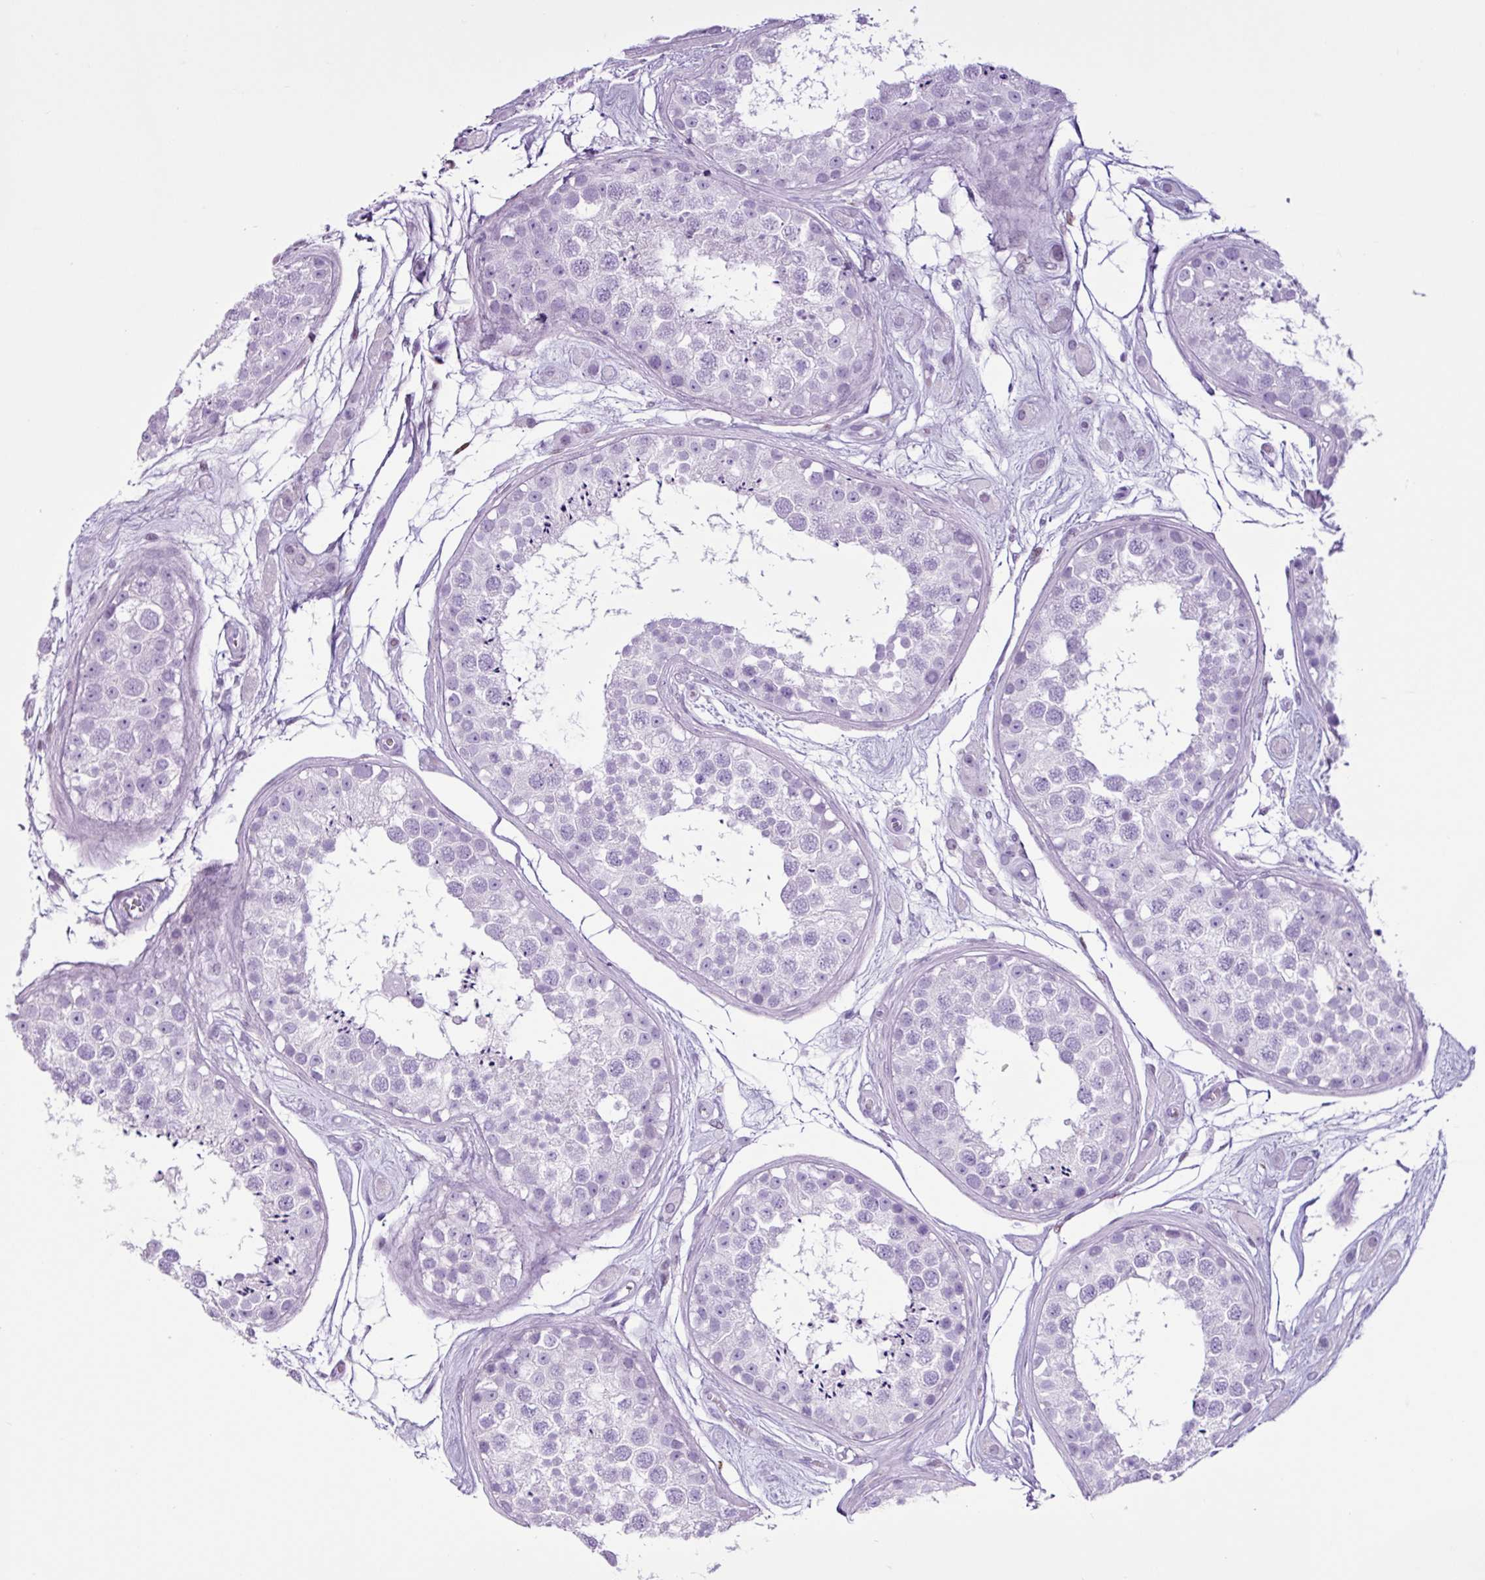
{"staining": {"intensity": "negative", "quantity": "none", "location": "none"}, "tissue": "testis", "cell_type": "Cells in seminiferous ducts", "image_type": "normal", "snomed": [{"axis": "morphology", "description": "Normal tissue, NOS"}, {"axis": "topography", "description": "Testis"}], "caption": "DAB (3,3'-diaminobenzidine) immunohistochemical staining of benign human testis reveals no significant positivity in cells in seminiferous ducts. (DAB (3,3'-diaminobenzidine) IHC visualized using brightfield microscopy, high magnification).", "gene": "PGR", "patient": {"sex": "male", "age": 25}}